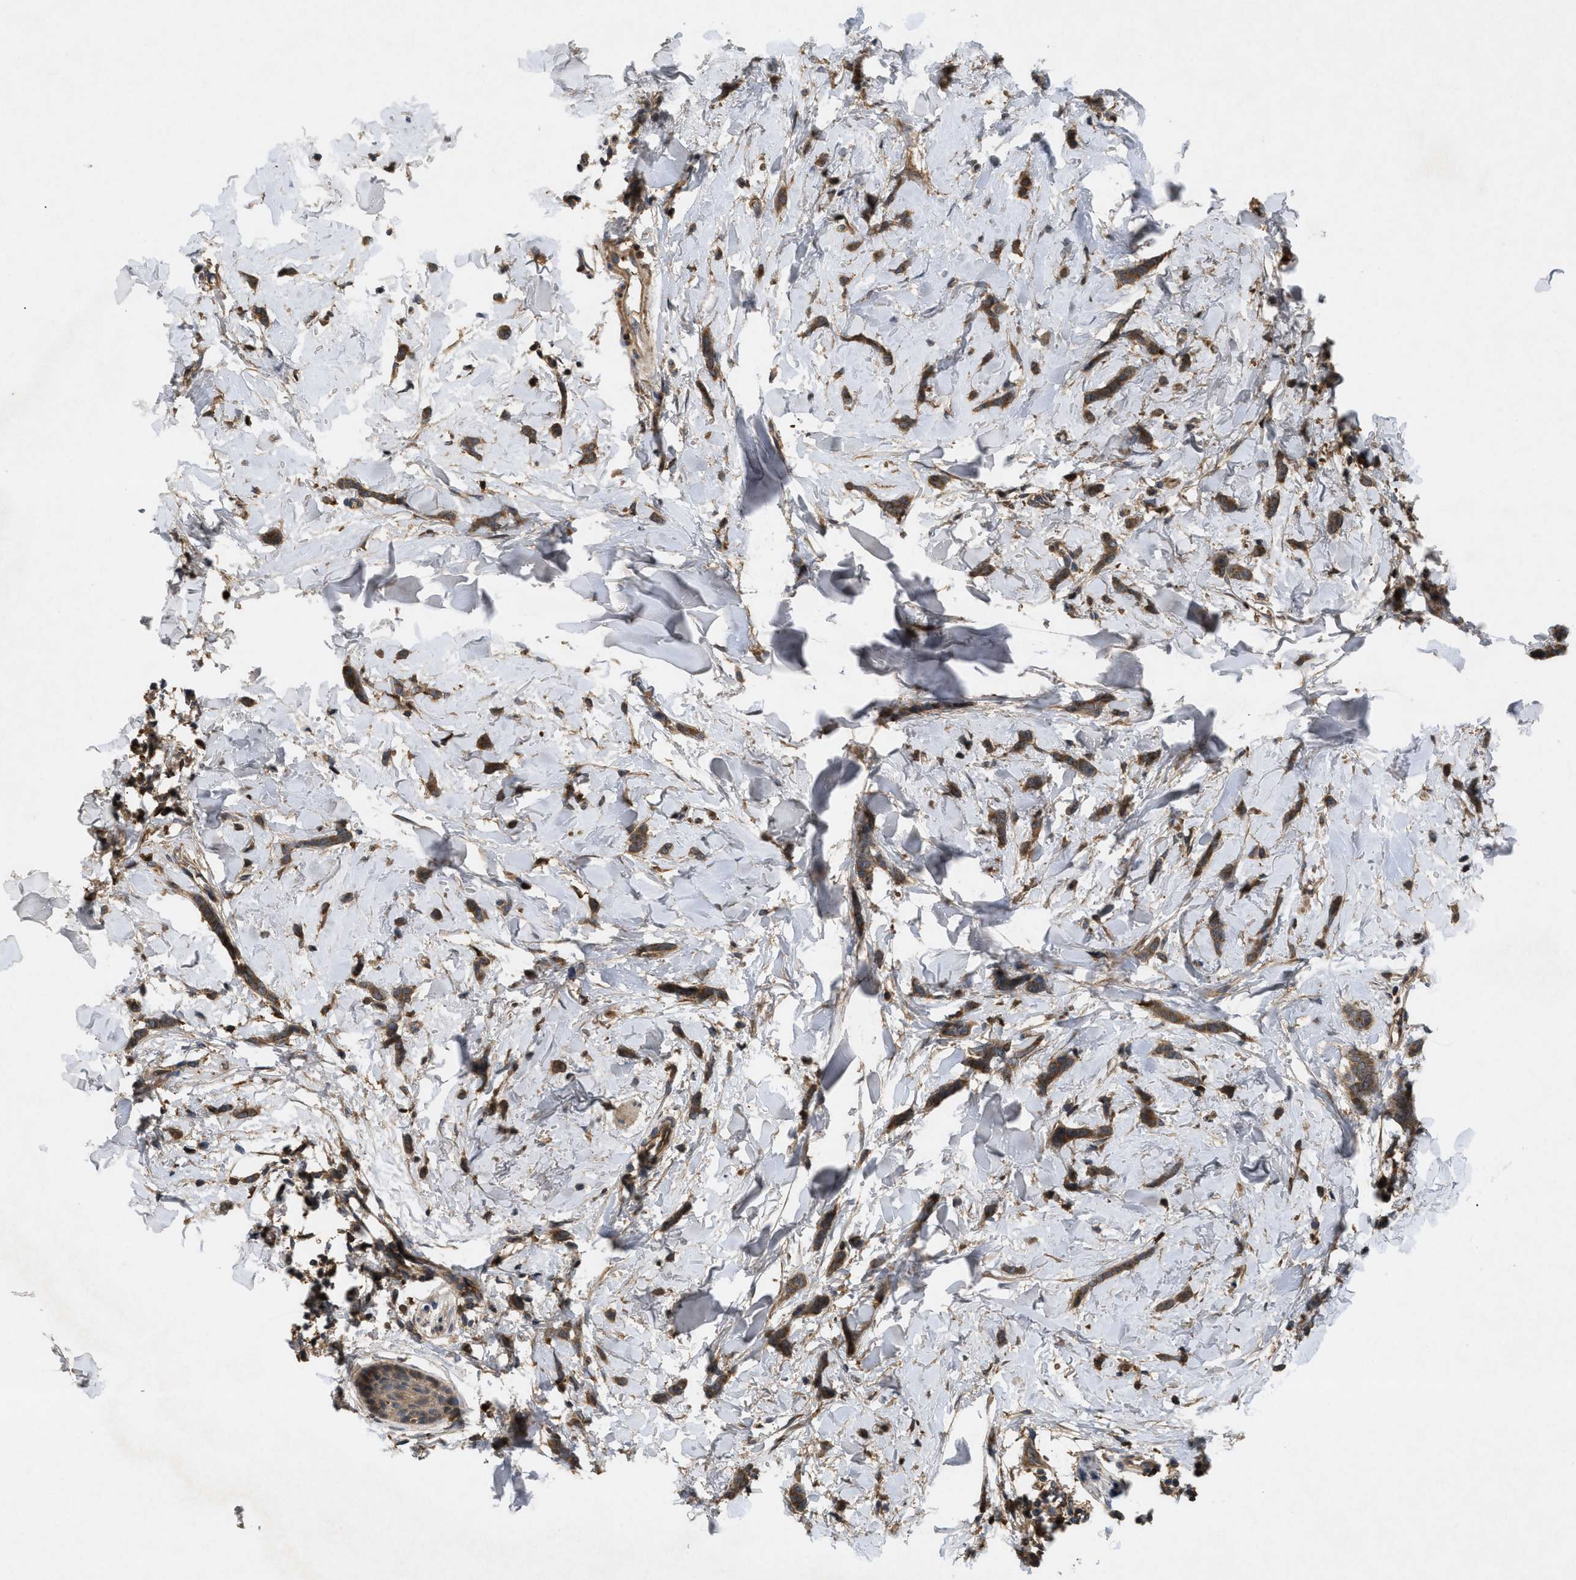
{"staining": {"intensity": "moderate", "quantity": ">75%", "location": "cytoplasmic/membranous"}, "tissue": "breast cancer", "cell_type": "Tumor cells", "image_type": "cancer", "snomed": [{"axis": "morphology", "description": "Lobular carcinoma"}, {"axis": "topography", "description": "Skin"}, {"axis": "topography", "description": "Breast"}], "caption": "DAB (3,3'-diaminobenzidine) immunohistochemical staining of breast lobular carcinoma exhibits moderate cytoplasmic/membranous protein positivity in approximately >75% of tumor cells.", "gene": "RAB2A", "patient": {"sex": "female", "age": 46}}